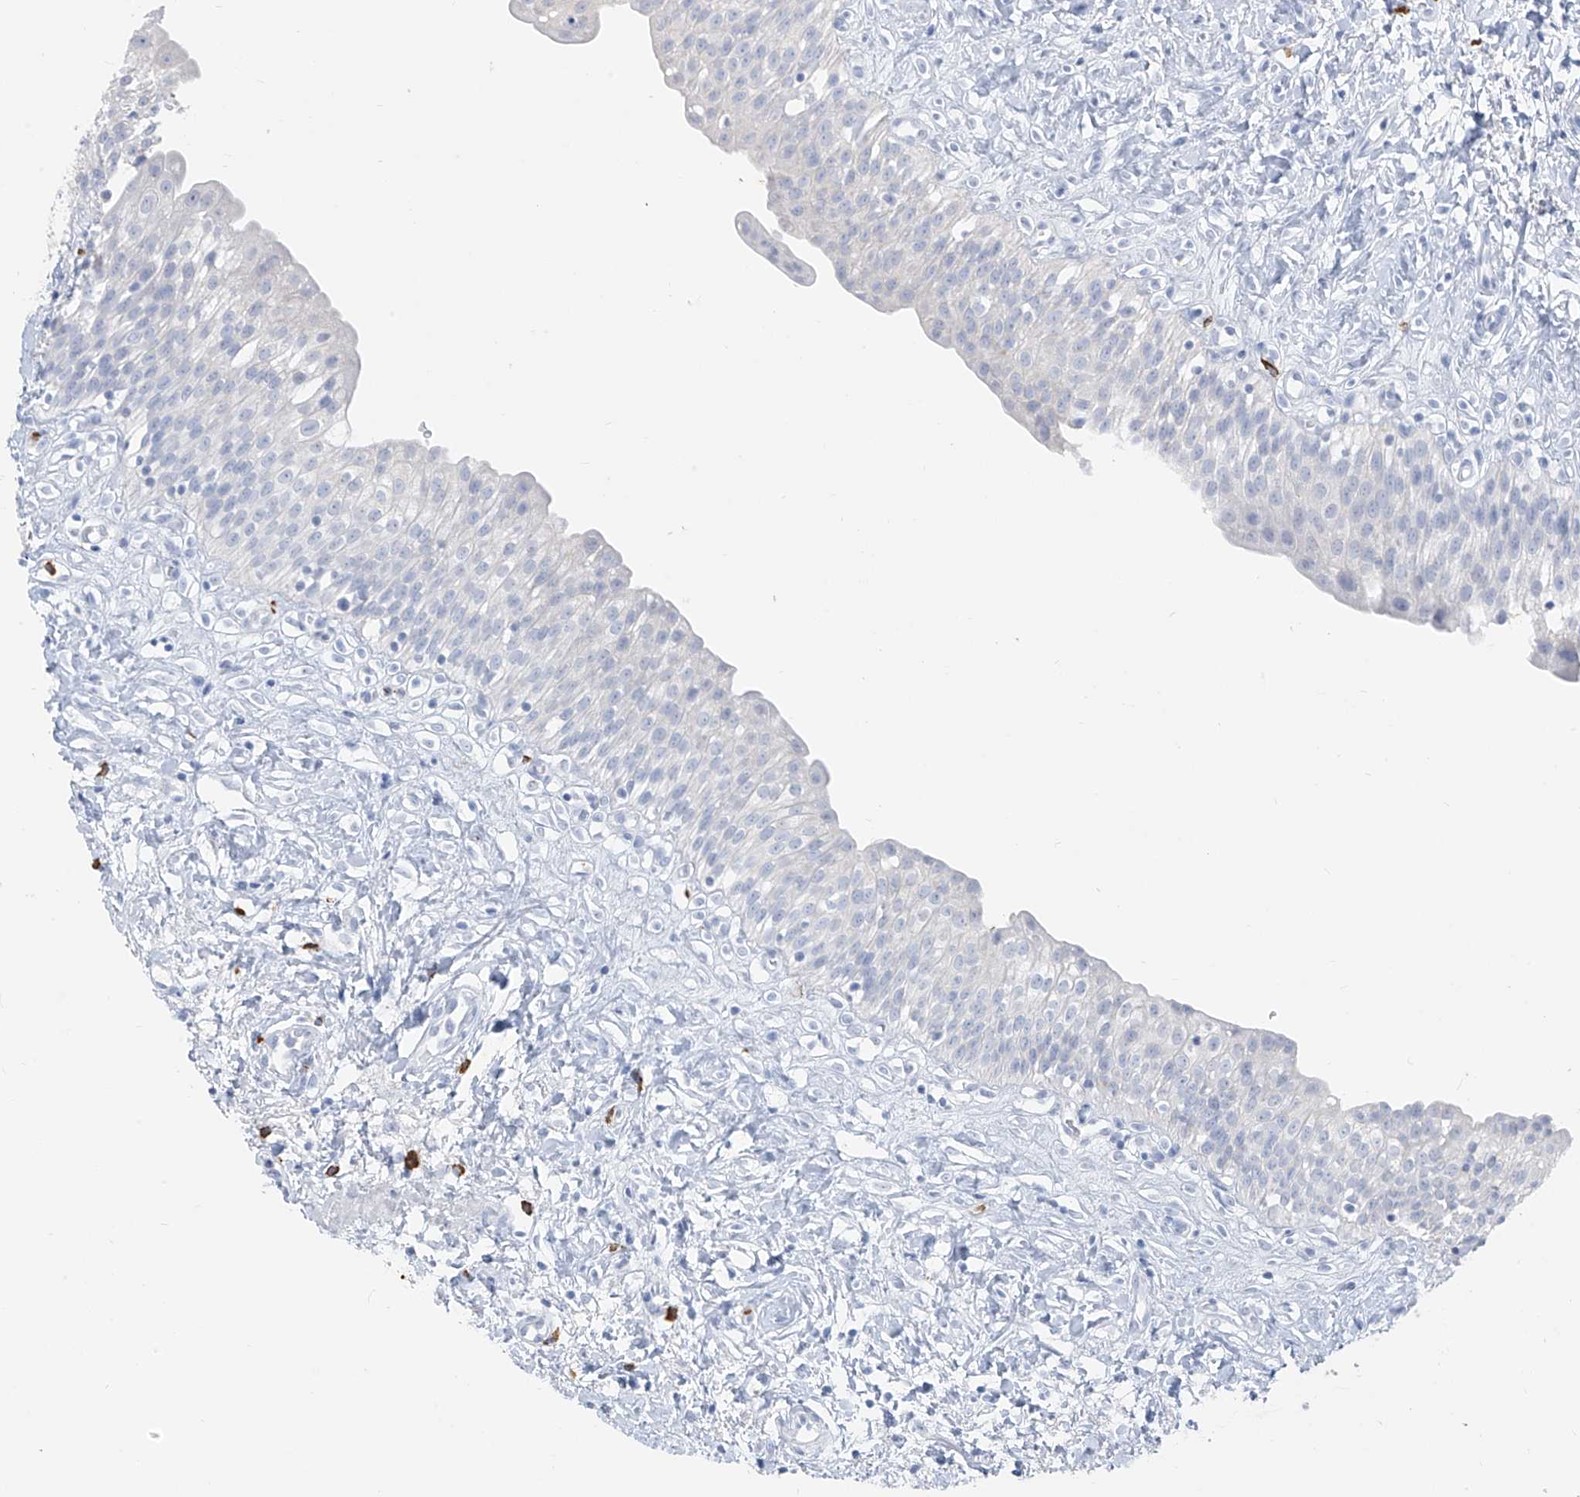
{"staining": {"intensity": "negative", "quantity": "none", "location": "none"}, "tissue": "urinary bladder", "cell_type": "Urothelial cells", "image_type": "normal", "snomed": [{"axis": "morphology", "description": "Normal tissue, NOS"}, {"axis": "topography", "description": "Urinary bladder"}], "caption": "DAB (3,3'-diaminobenzidine) immunohistochemical staining of normal urinary bladder displays no significant expression in urothelial cells.", "gene": "CX3CR1", "patient": {"sex": "male", "age": 51}}